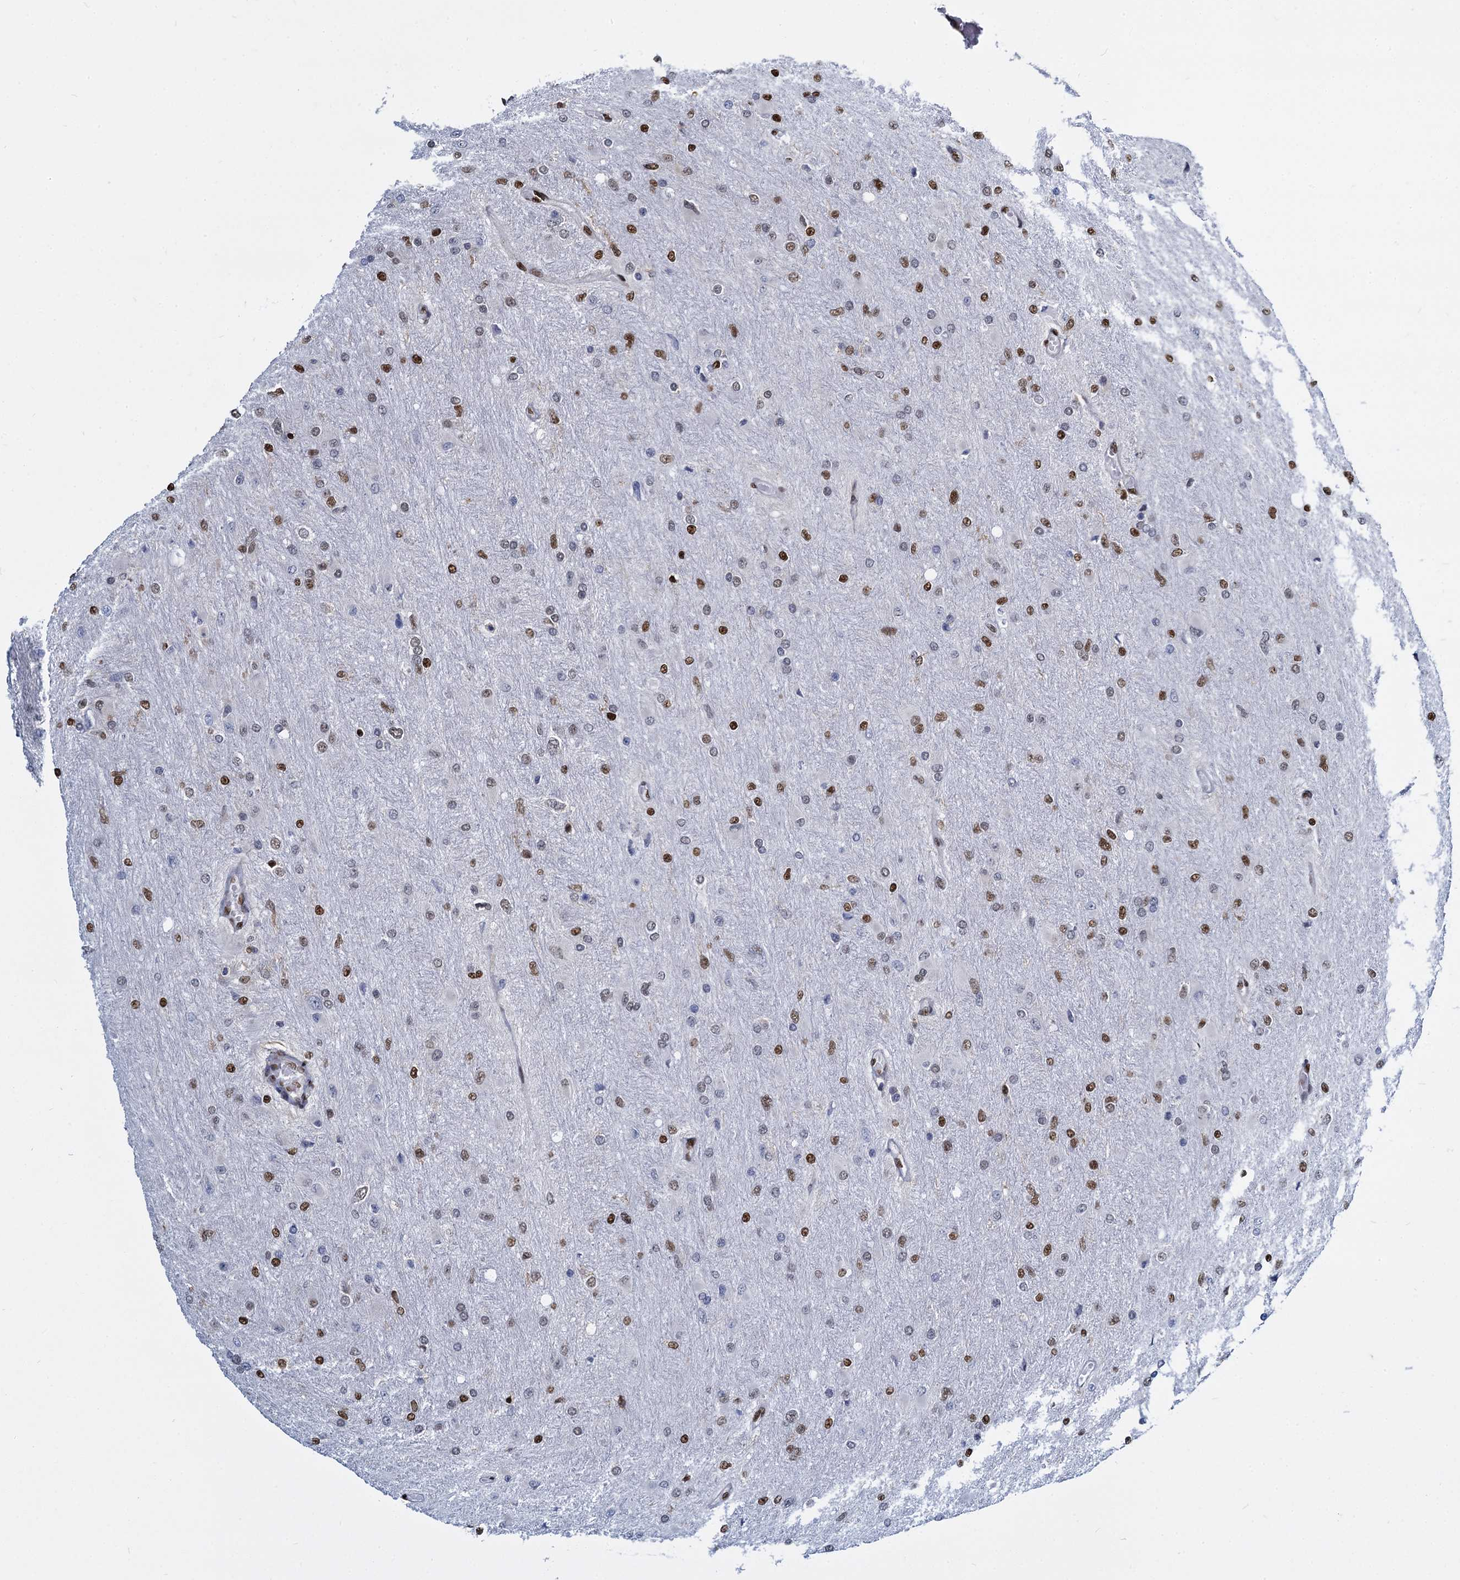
{"staining": {"intensity": "moderate", "quantity": "<25%", "location": "nuclear"}, "tissue": "glioma", "cell_type": "Tumor cells", "image_type": "cancer", "snomed": [{"axis": "morphology", "description": "Glioma, malignant, High grade"}, {"axis": "topography", "description": "Cerebral cortex"}], "caption": "Tumor cells demonstrate low levels of moderate nuclear expression in approximately <25% of cells in glioma.", "gene": "DCPS", "patient": {"sex": "female", "age": 36}}